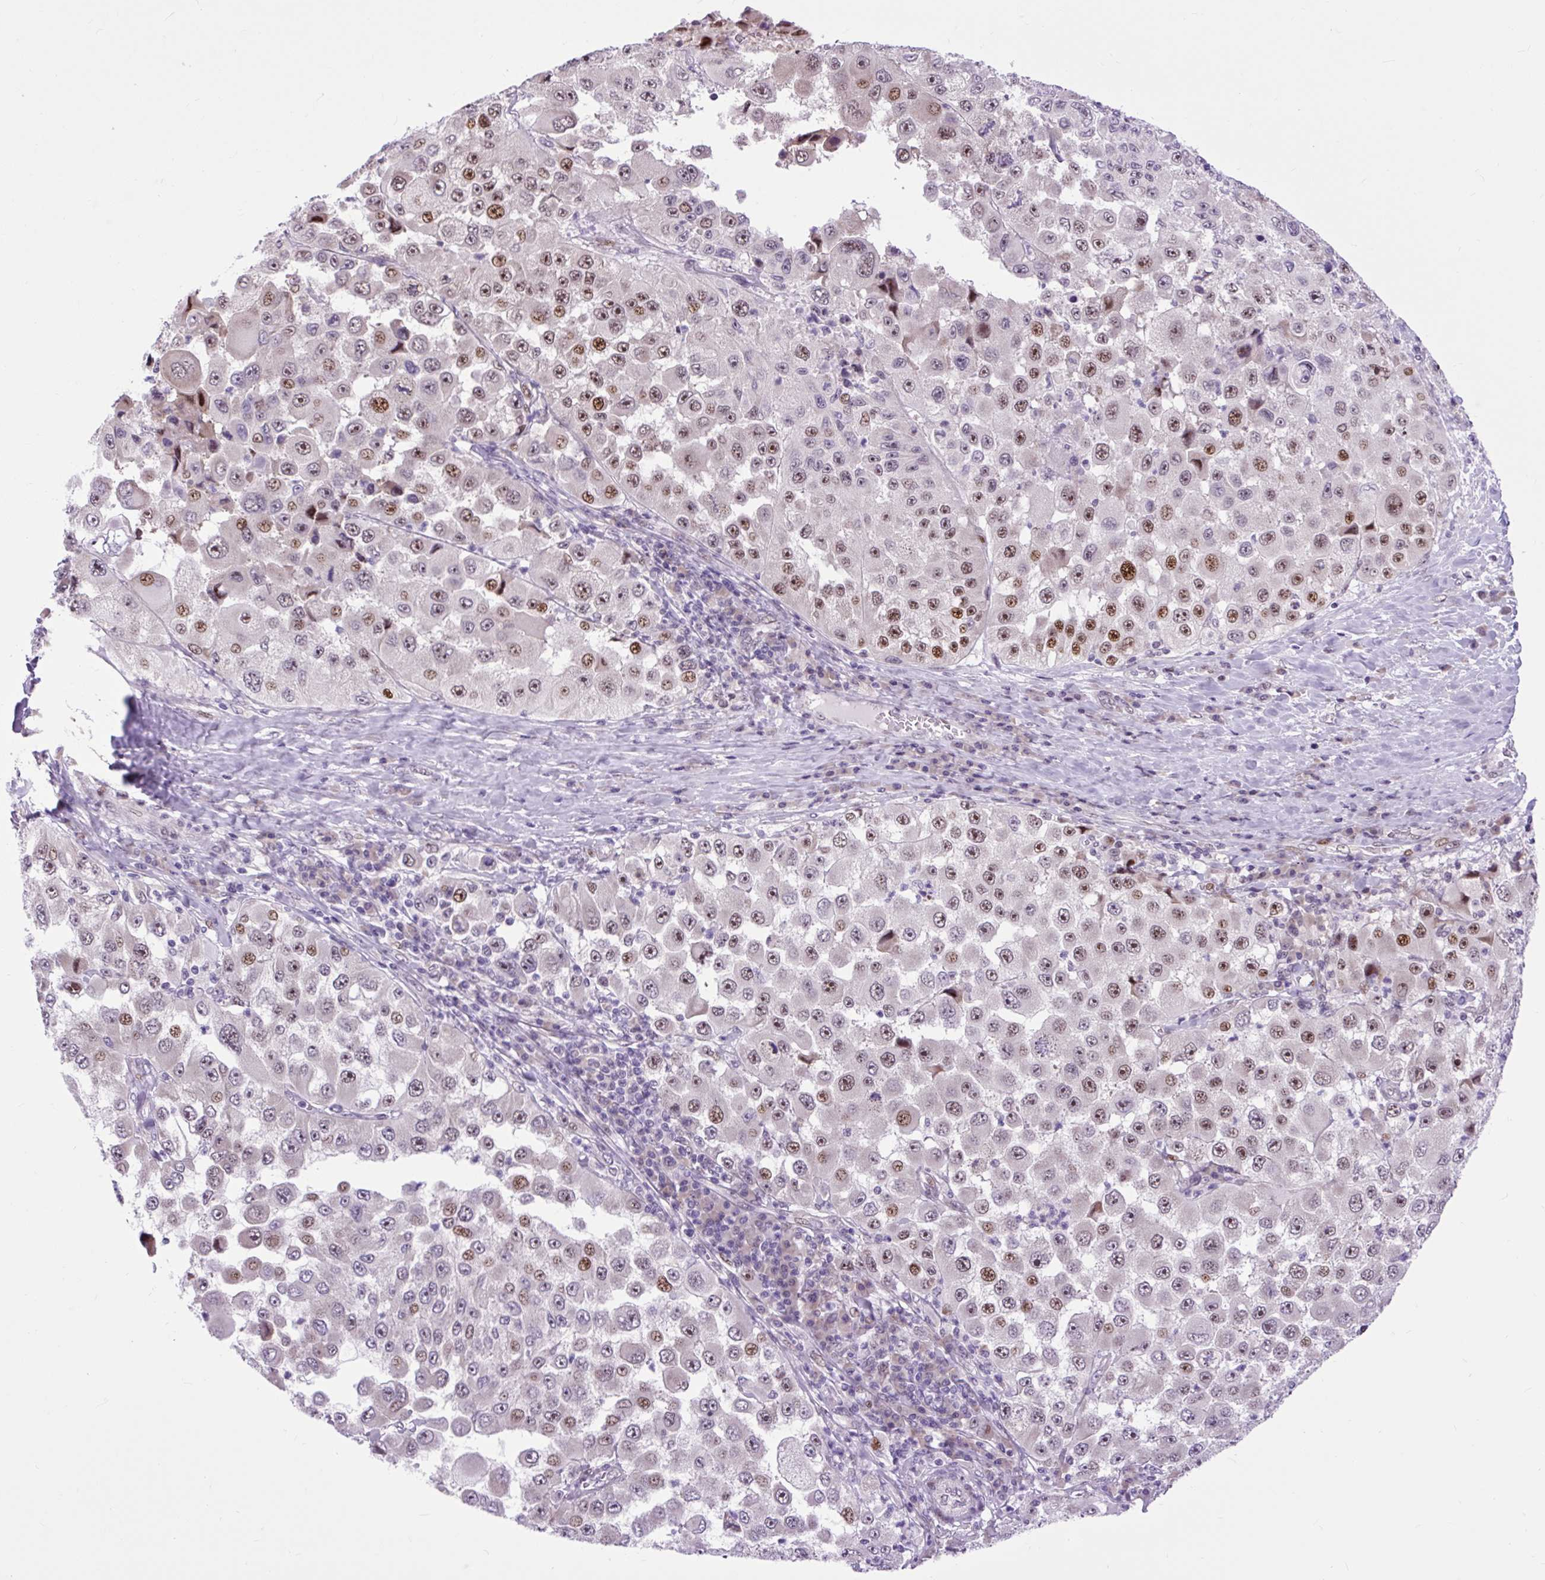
{"staining": {"intensity": "moderate", "quantity": ">75%", "location": "nuclear"}, "tissue": "melanoma", "cell_type": "Tumor cells", "image_type": "cancer", "snomed": [{"axis": "morphology", "description": "Malignant melanoma, Metastatic site"}, {"axis": "topography", "description": "Lymph node"}], "caption": "Human malignant melanoma (metastatic site) stained with a protein marker shows moderate staining in tumor cells.", "gene": "CLK2", "patient": {"sex": "male", "age": 62}}